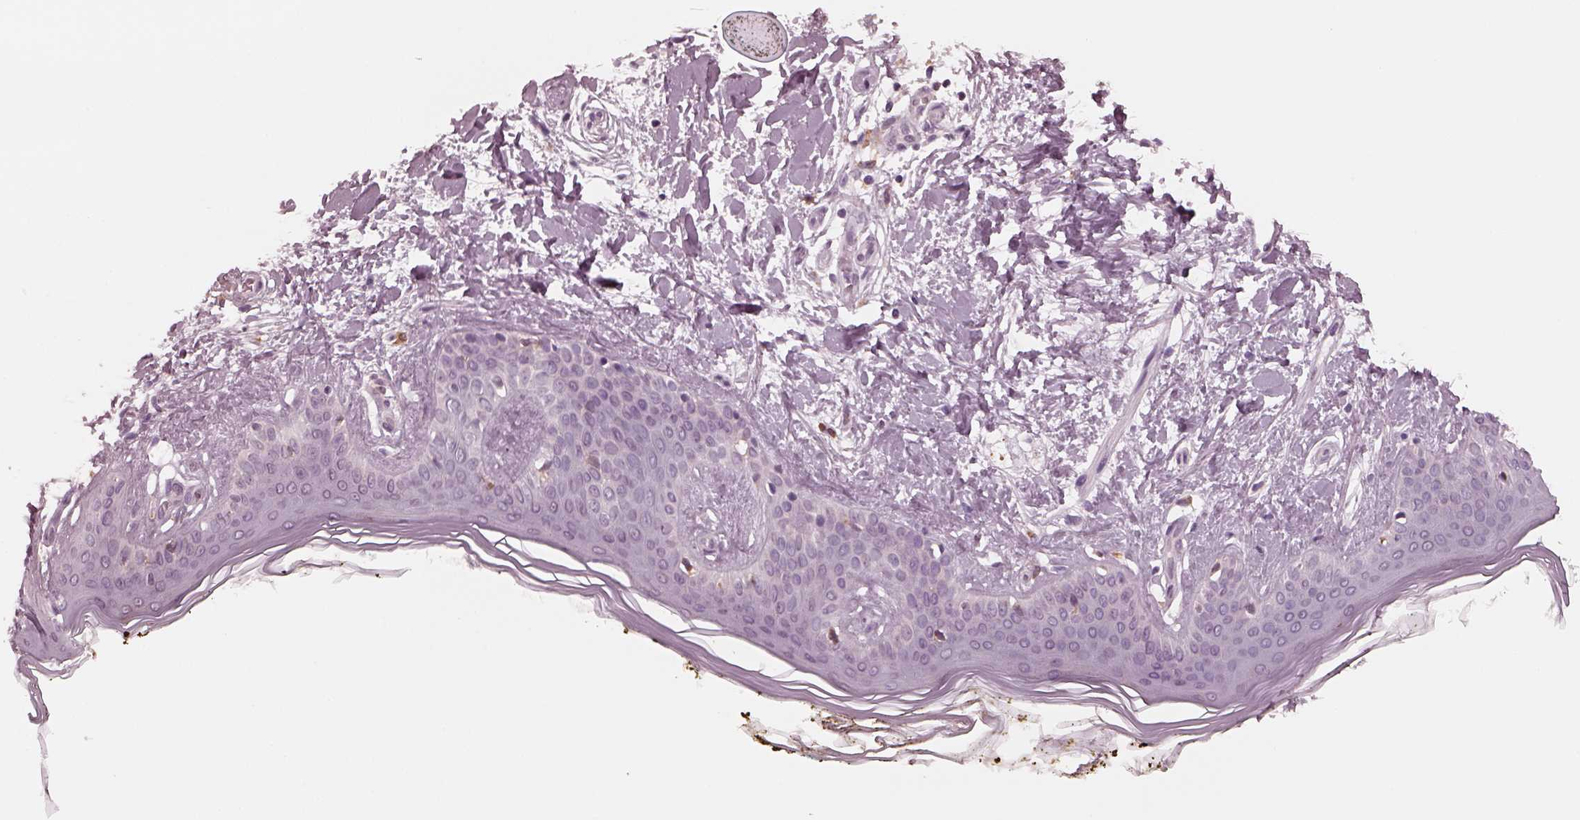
{"staining": {"intensity": "negative", "quantity": "none", "location": "none"}, "tissue": "skin", "cell_type": "Fibroblasts", "image_type": "normal", "snomed": [{"axis": "morphology", "description": "Normal tissue, NOS"}, {"axis": "topography", "description": "Skin"}], "caption": "An immunohistochemistry photomicrograph of benign skin is shown. There is no staining in fibroblasts of skin. (DAB immunohistochemistry visualized using brightfield microscopy, high magnification).", "gene": "CELSR3", "patient": {"sex": "female", "age": 34}}